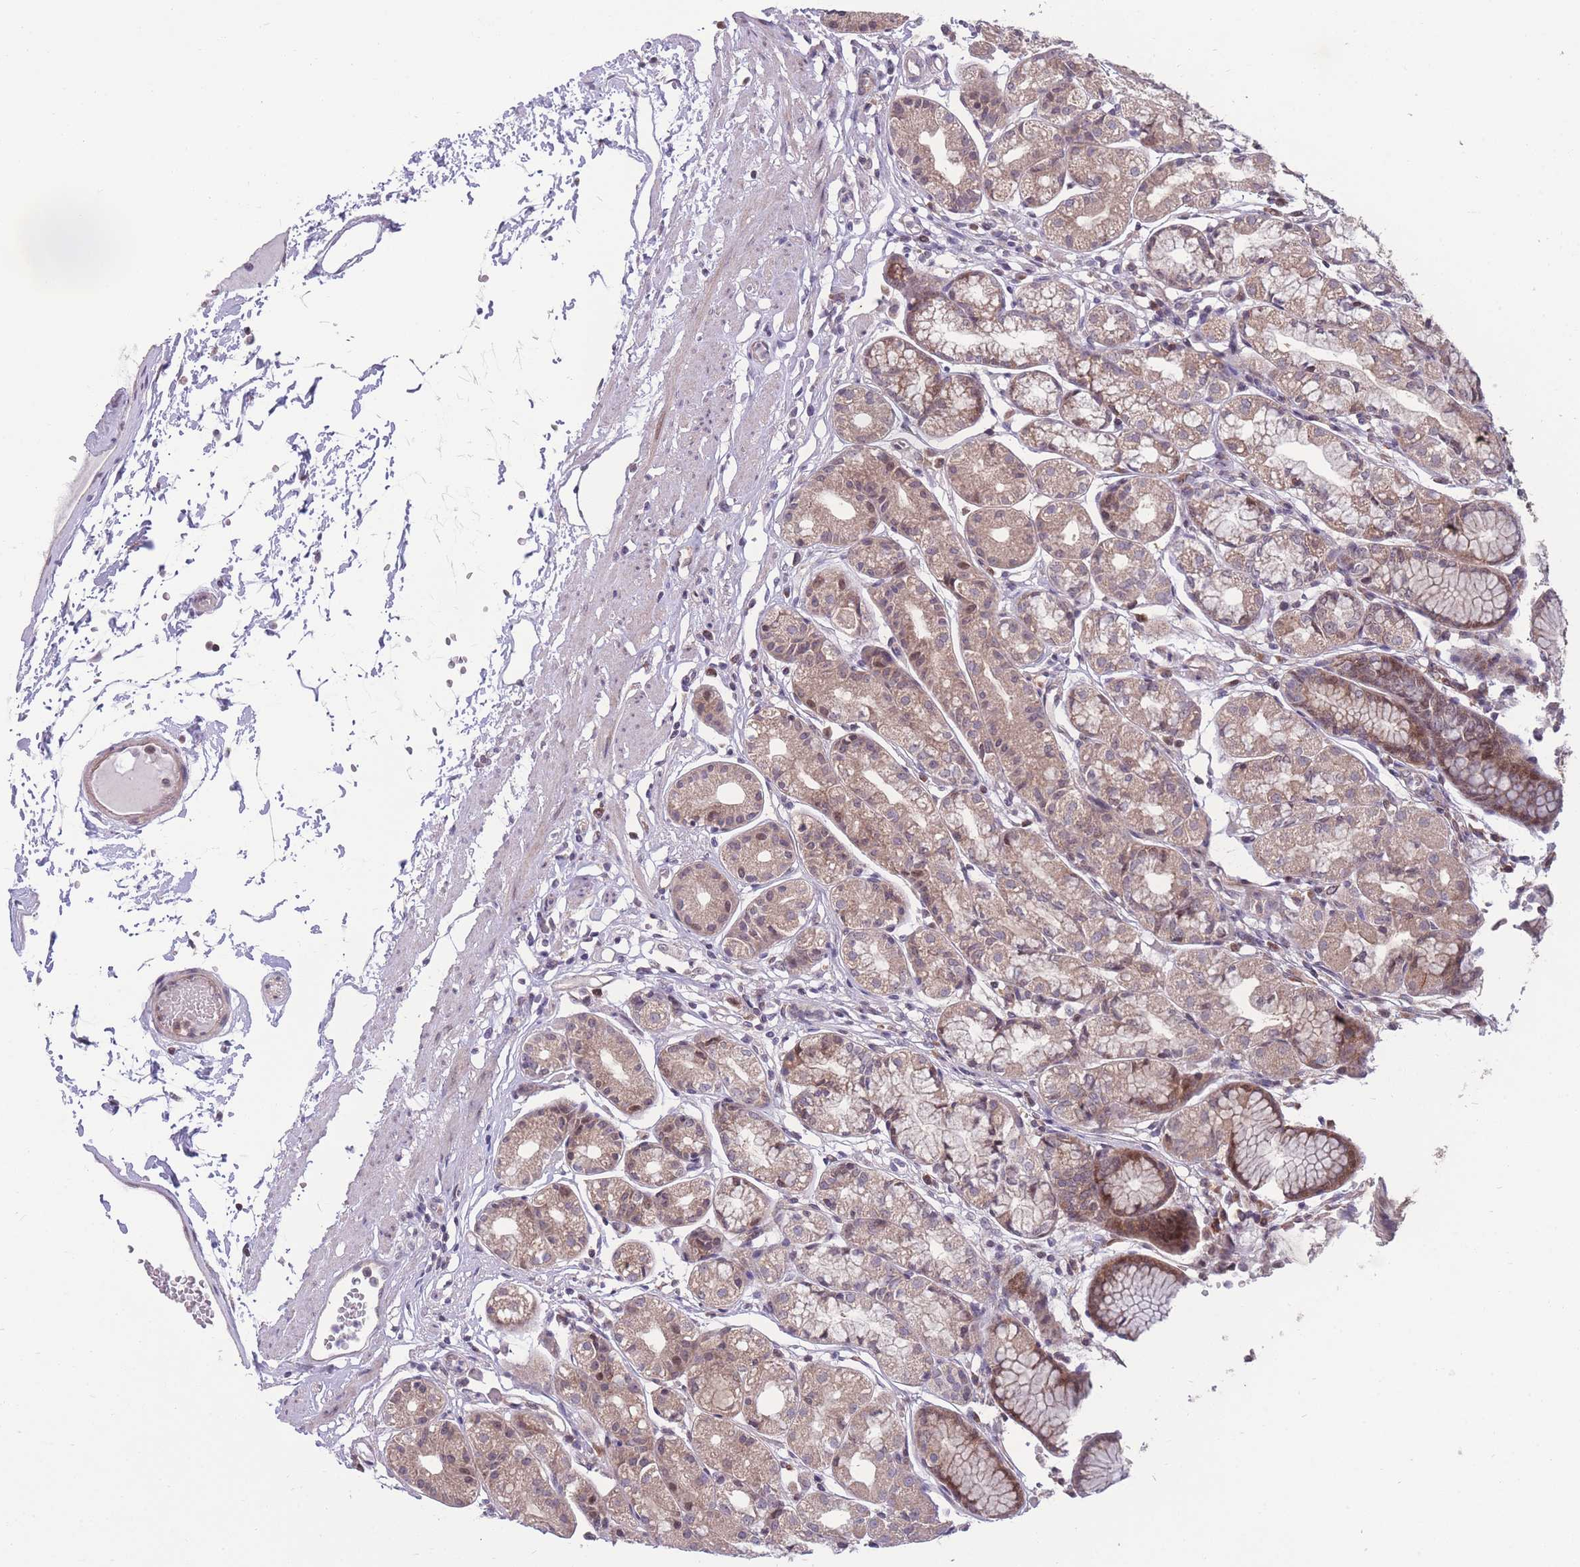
{"staining": {"intensity": "moderate", "quantity": ">75%", "location": "cytoplasmic/membranous"}, "tissue": "stomach", "cell_type": "Glandular cells", "image_type": "normal", "snomed": [{"axis": "morphology", "description": "Normal tissue, NOS"}, {"axis": "topography", "description": "Stomach"}], "caption": "Moderate cytoplasmic/membranous staining is present in about >75% of glandular cells in benign stomach. The protein of interest is stained brown, and the nuclei are stained in blue (DAB IHC with brightfield microscopy, high magnification).", "gene": "RIC8A", "patient": {"sex": "female", "age": 57}}